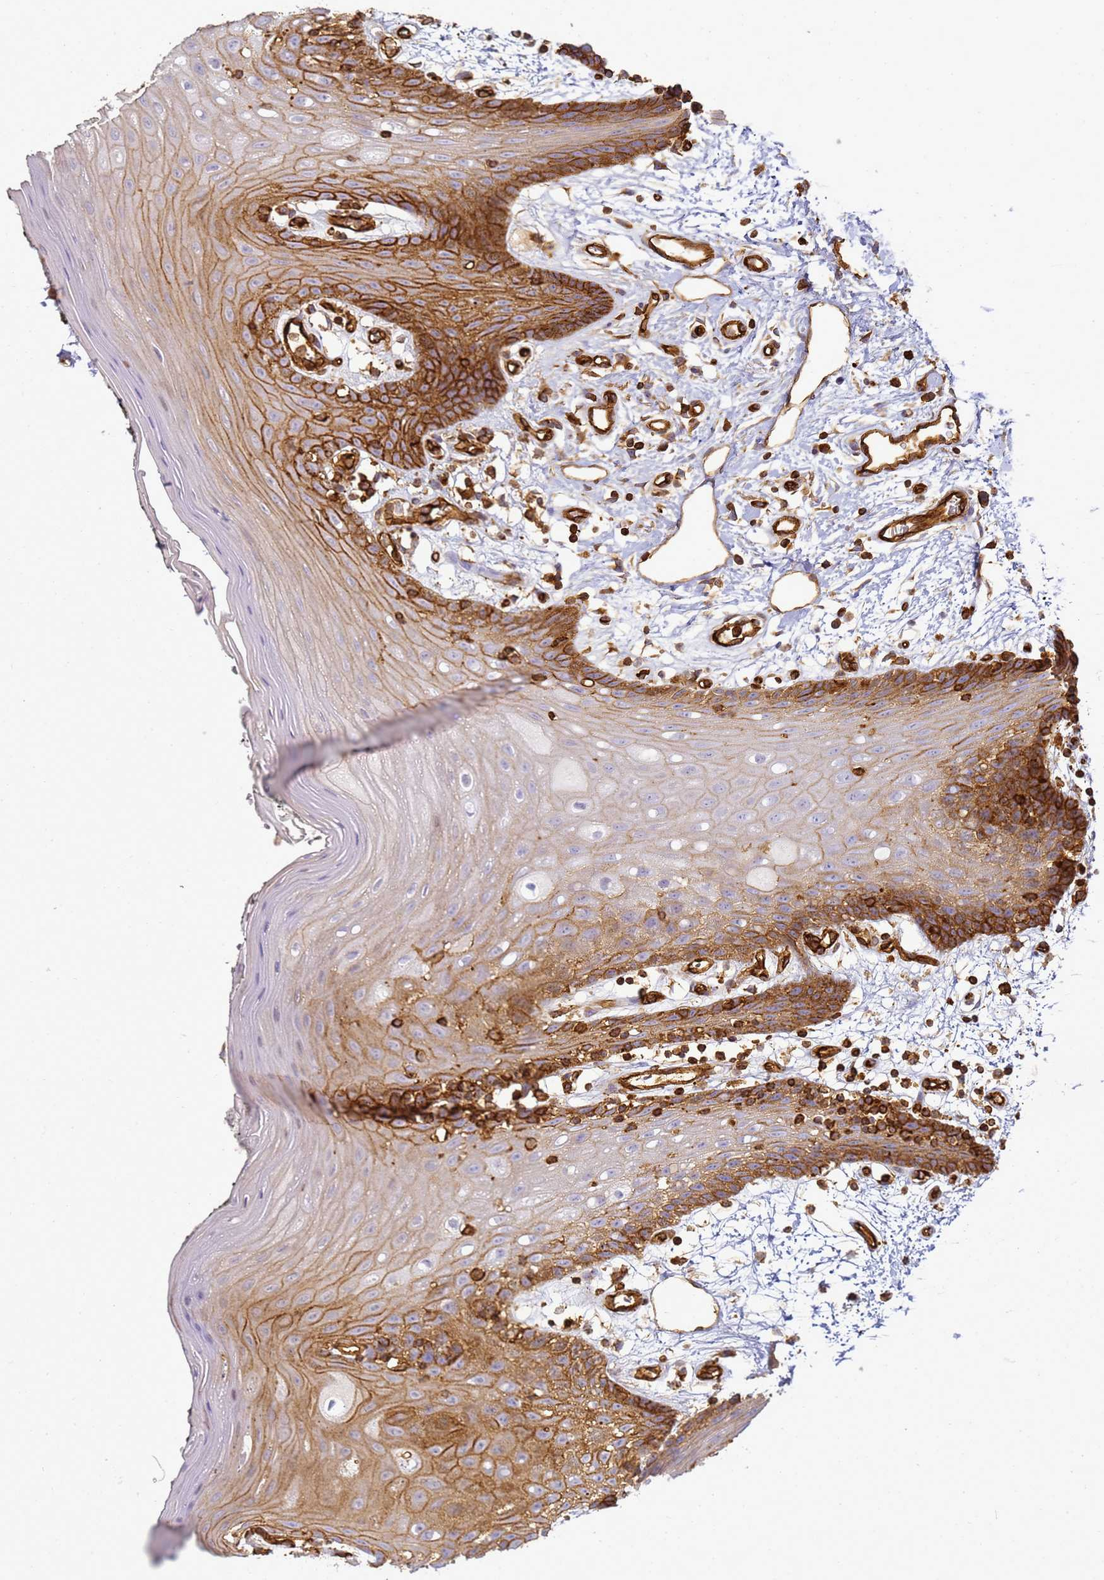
{"staining": {"intensity": "strong", "quantity": "<25%", "location": "cytoplasmic/membranous"}, "tissue": "oral mucosa", "cell_type": "Squamous epithelial cells", "image_type": "normal", "snomed": [{"axis": "morphology", "description": "Normal tissue, NOS"}, {"axis": "topography", "description": "Oral tissue"}, {"axis": "topography", "description": "Tounge, NOS"}], "caption": "Immunohistochemistry (IHC) photomicrograph of benign oral mucosa stained for a protein (brown), which exhibits medium levels of strong cytoplasmic/membranous expression in approximately <25% of squamous epithelial cells.", "gene": "ZBTB8OS", "patient": {"sex": "female", "age": 59}}